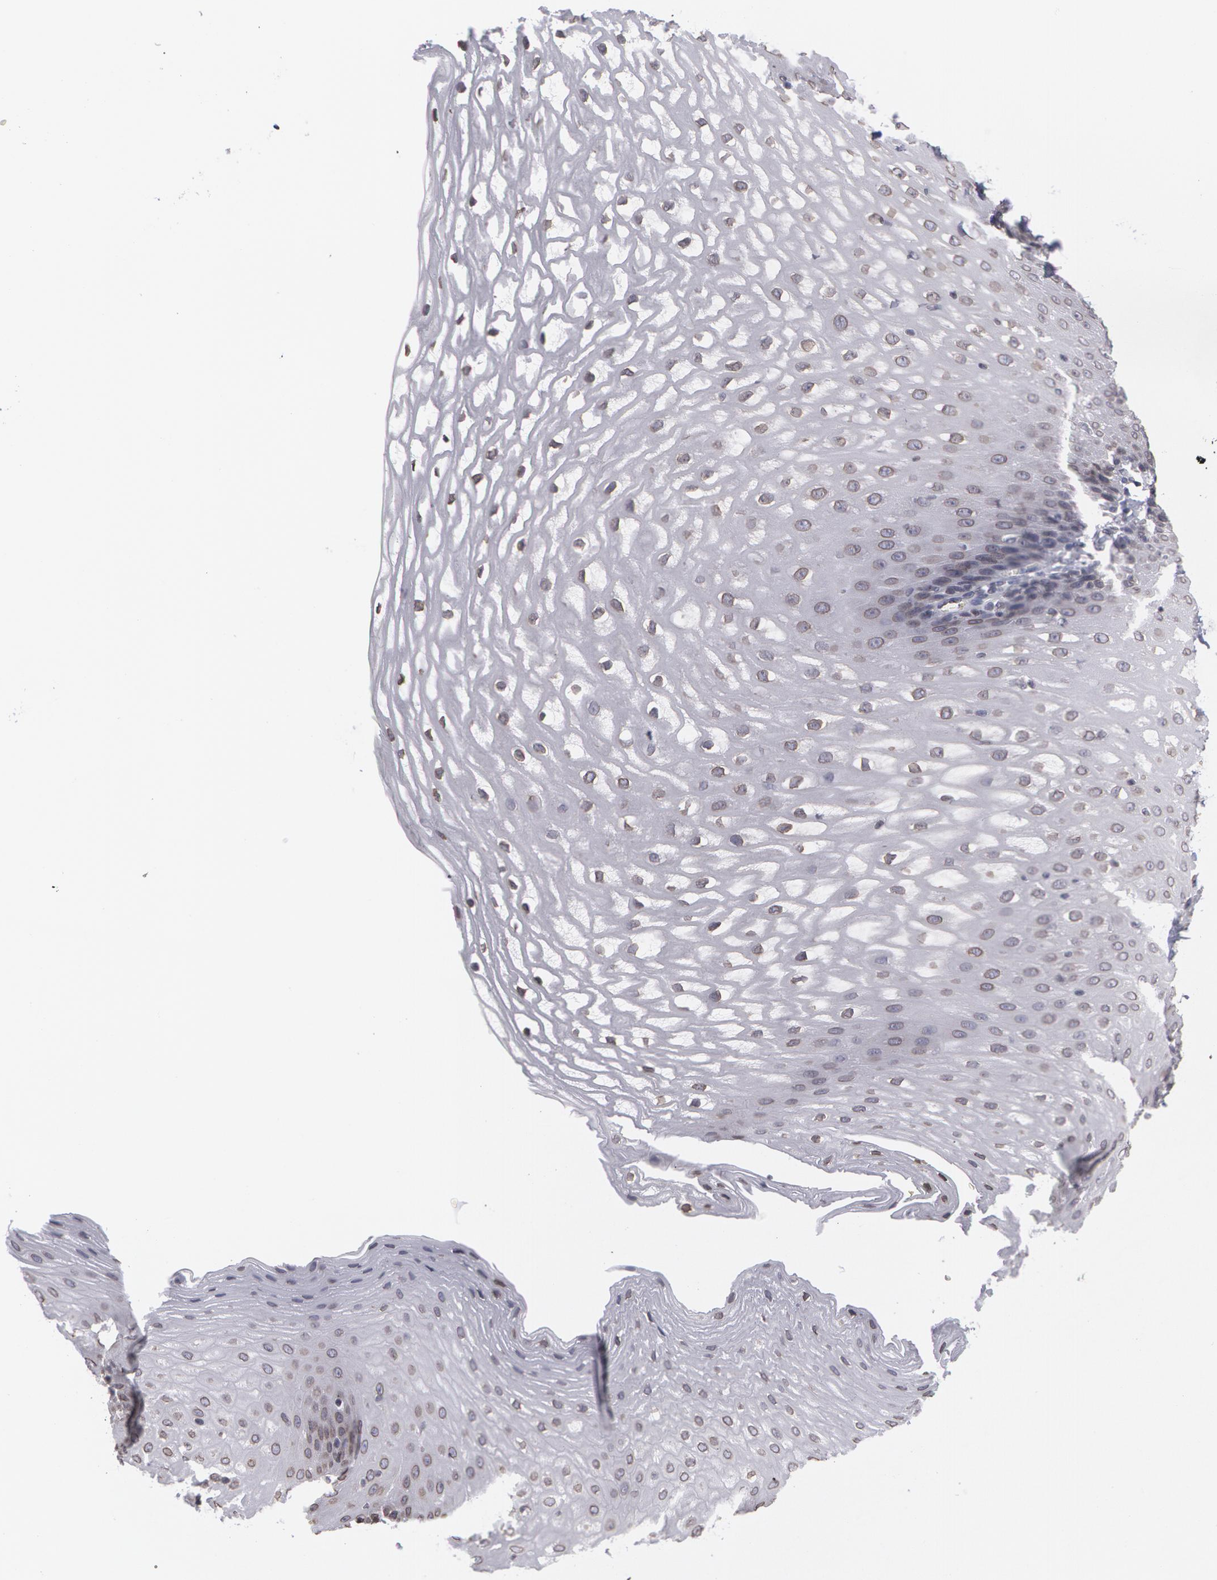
{"staining": {"intensity": "weak", "quantity": ">75%", "location": "cytoplasmic/membranous,nuclear"}, "tissue": "esophagus", "cell_type": "Squamous epithelial cells", "image_type": "normal", "snomed": [{"axis": "morphology", "description": "Normal tissue, NOS"}, {"axis": "topography", "description": "Esophagus"}], "caption": "Unremarkable esophagus exhibits weak cytoplasmic/membranous,nuclear staining in approximately >75% of squamous epithelial cells The protein is shown in brown color, while the nuclei are stained blue..", "gene": "EMD", "patient": {"sex": "female", "age": 61}}